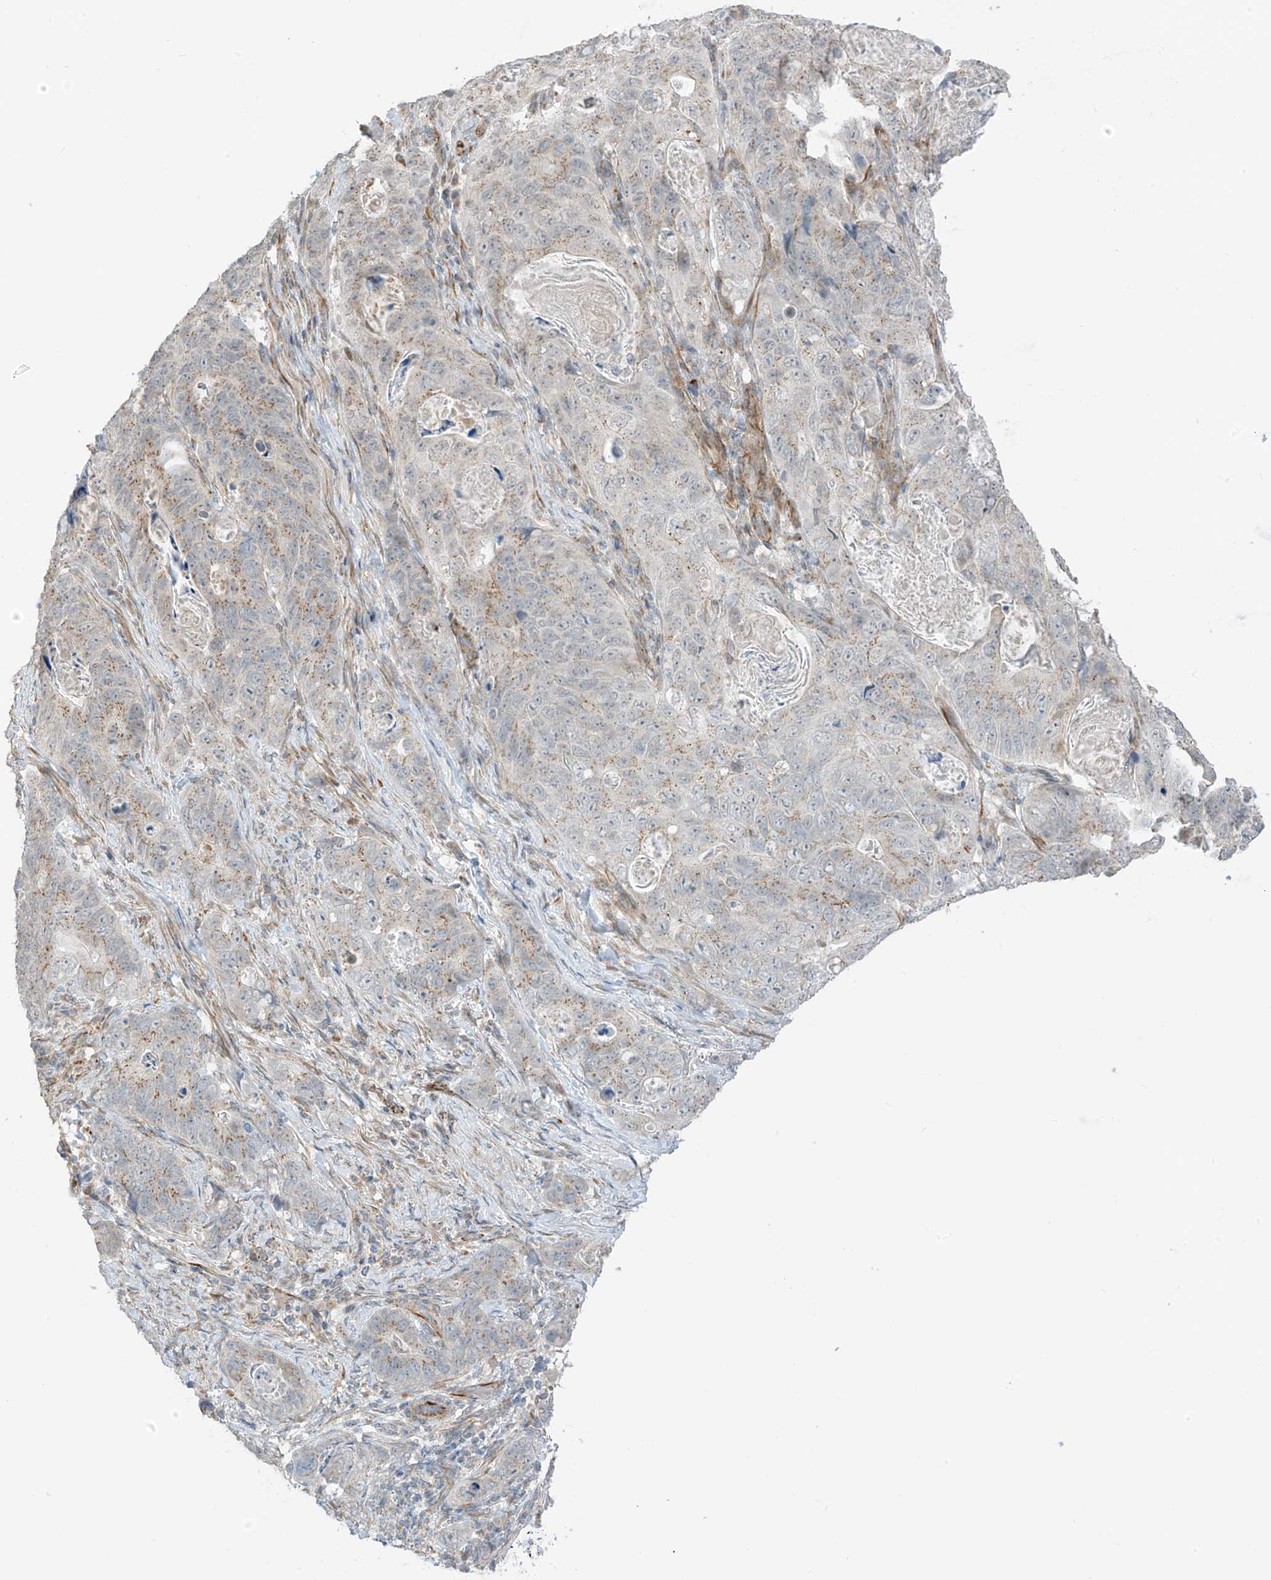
{"staining": {"intensity": "moderate", "quantity": "25%-75%", "location": "cytoplasmic/membranous"}, "tissue": "stomach cancer", "cell_type": "Tumor cells", "image_type": "cancer", "snomed": [{"axis": "morphology", "description": "Normal tissue, NOS"}, {"axis": "morphology", "description": "Adenocarcinoma, NOS"}, {"axis": "topography", "description": "Stomach"}], "caption": "IHC micrograph of human stomach cancer (adenocarcinoma) stained for a protein (brown), which shows medium levels of moderate cytoplasmic/membranous expression in approximately 25%-75% of tumor cells.", "gene": "HS6ST2", "patient": {"sex": "female", "age": 89}}